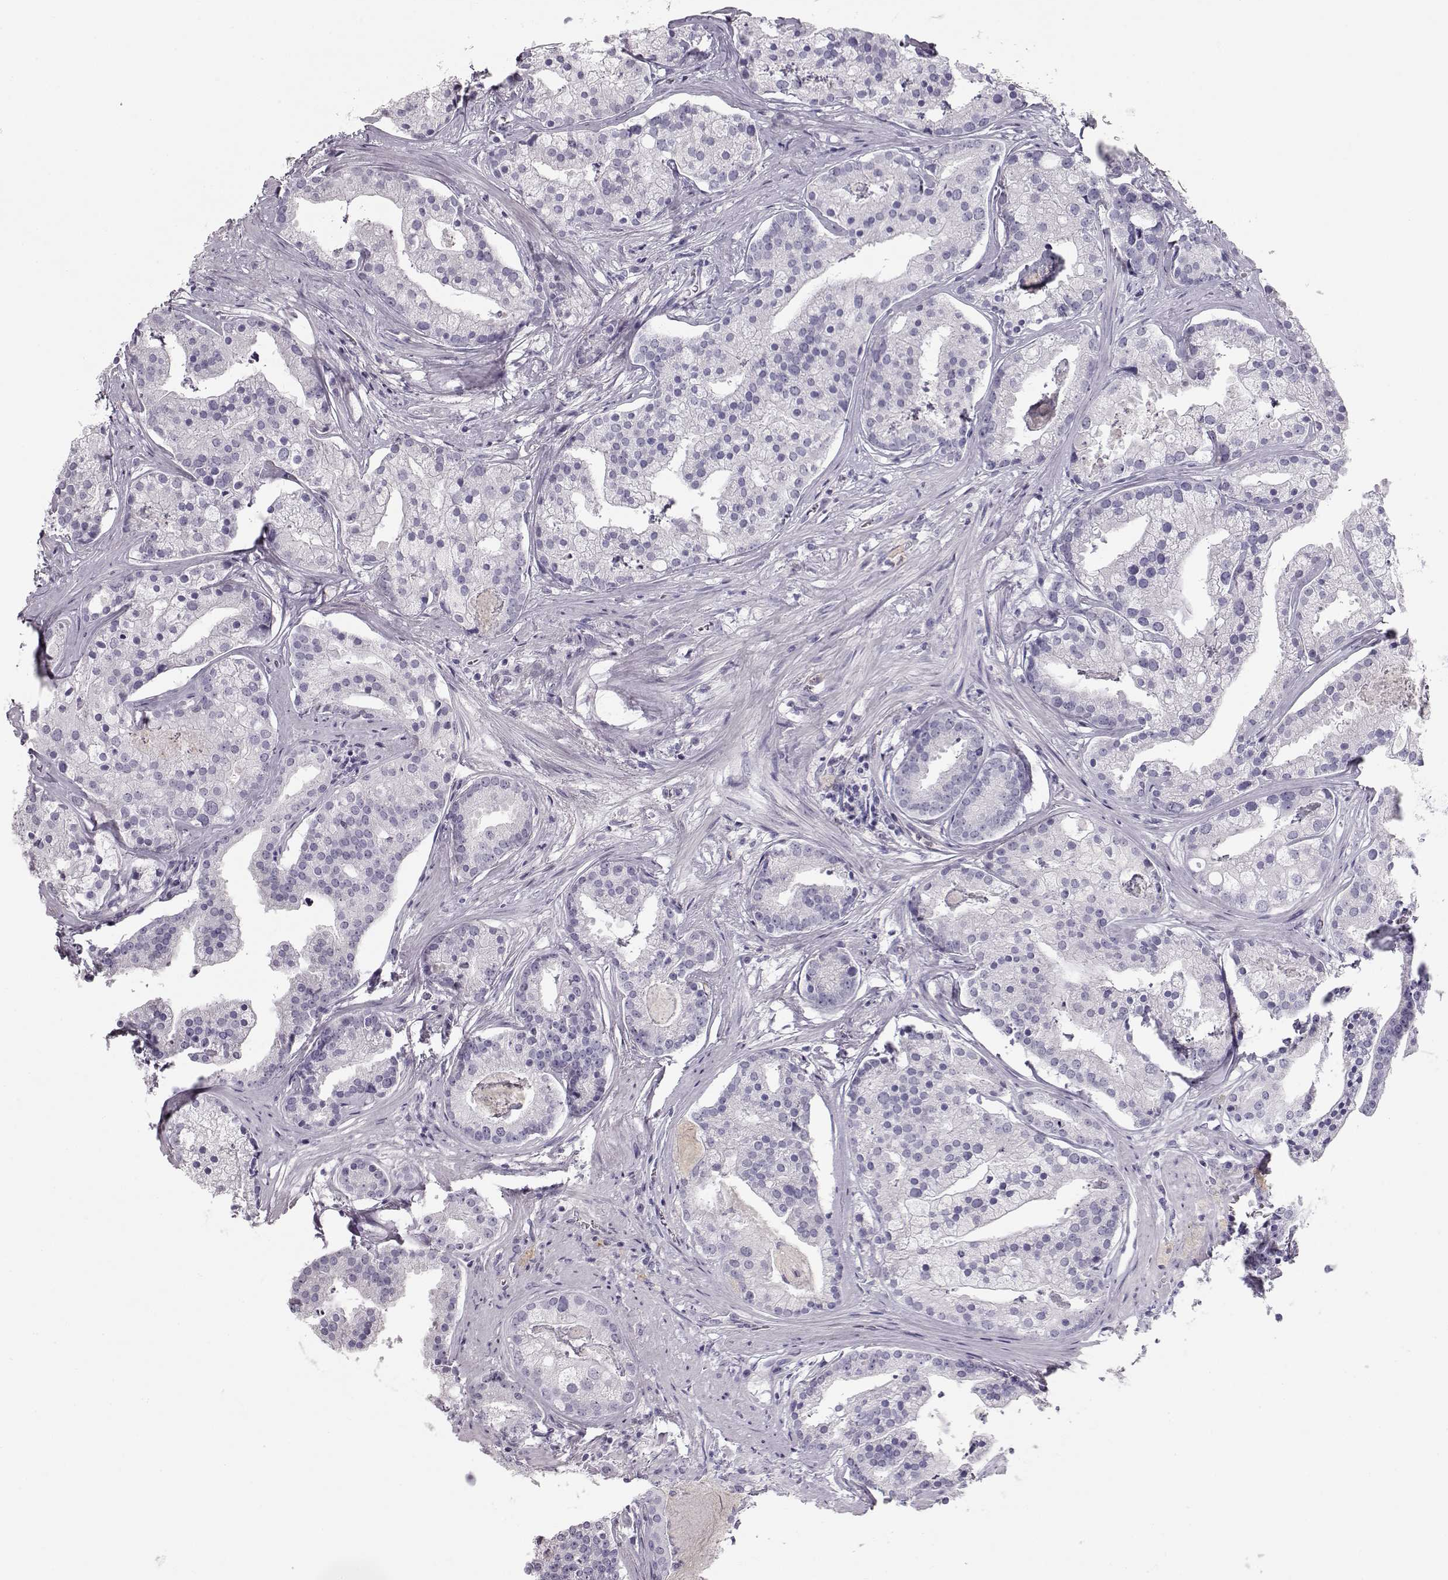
{"staining": {"intensity": "negative", "quantity": "none", "location": "none"}, "tissue": "prostate cancer", "cell_type": "Tumor cells", "image_type": "cancer", "snomed": [{"axis": "morphology", "description": "Adenocarcinoma, NOS"}, {"axis": "topography", "description": "Prostate and seminal vesicle, NOS"}, {"axis": "topography", "description": "Prostate"}], "caption": "DAB (3,3'-diaminobenzidine) immunohistochemical staining of adenocarcinoma (prostate) shows no significant staining in tumor cells.", "gene": "MIP", "patient": {"sex": "male", "age": 44}}